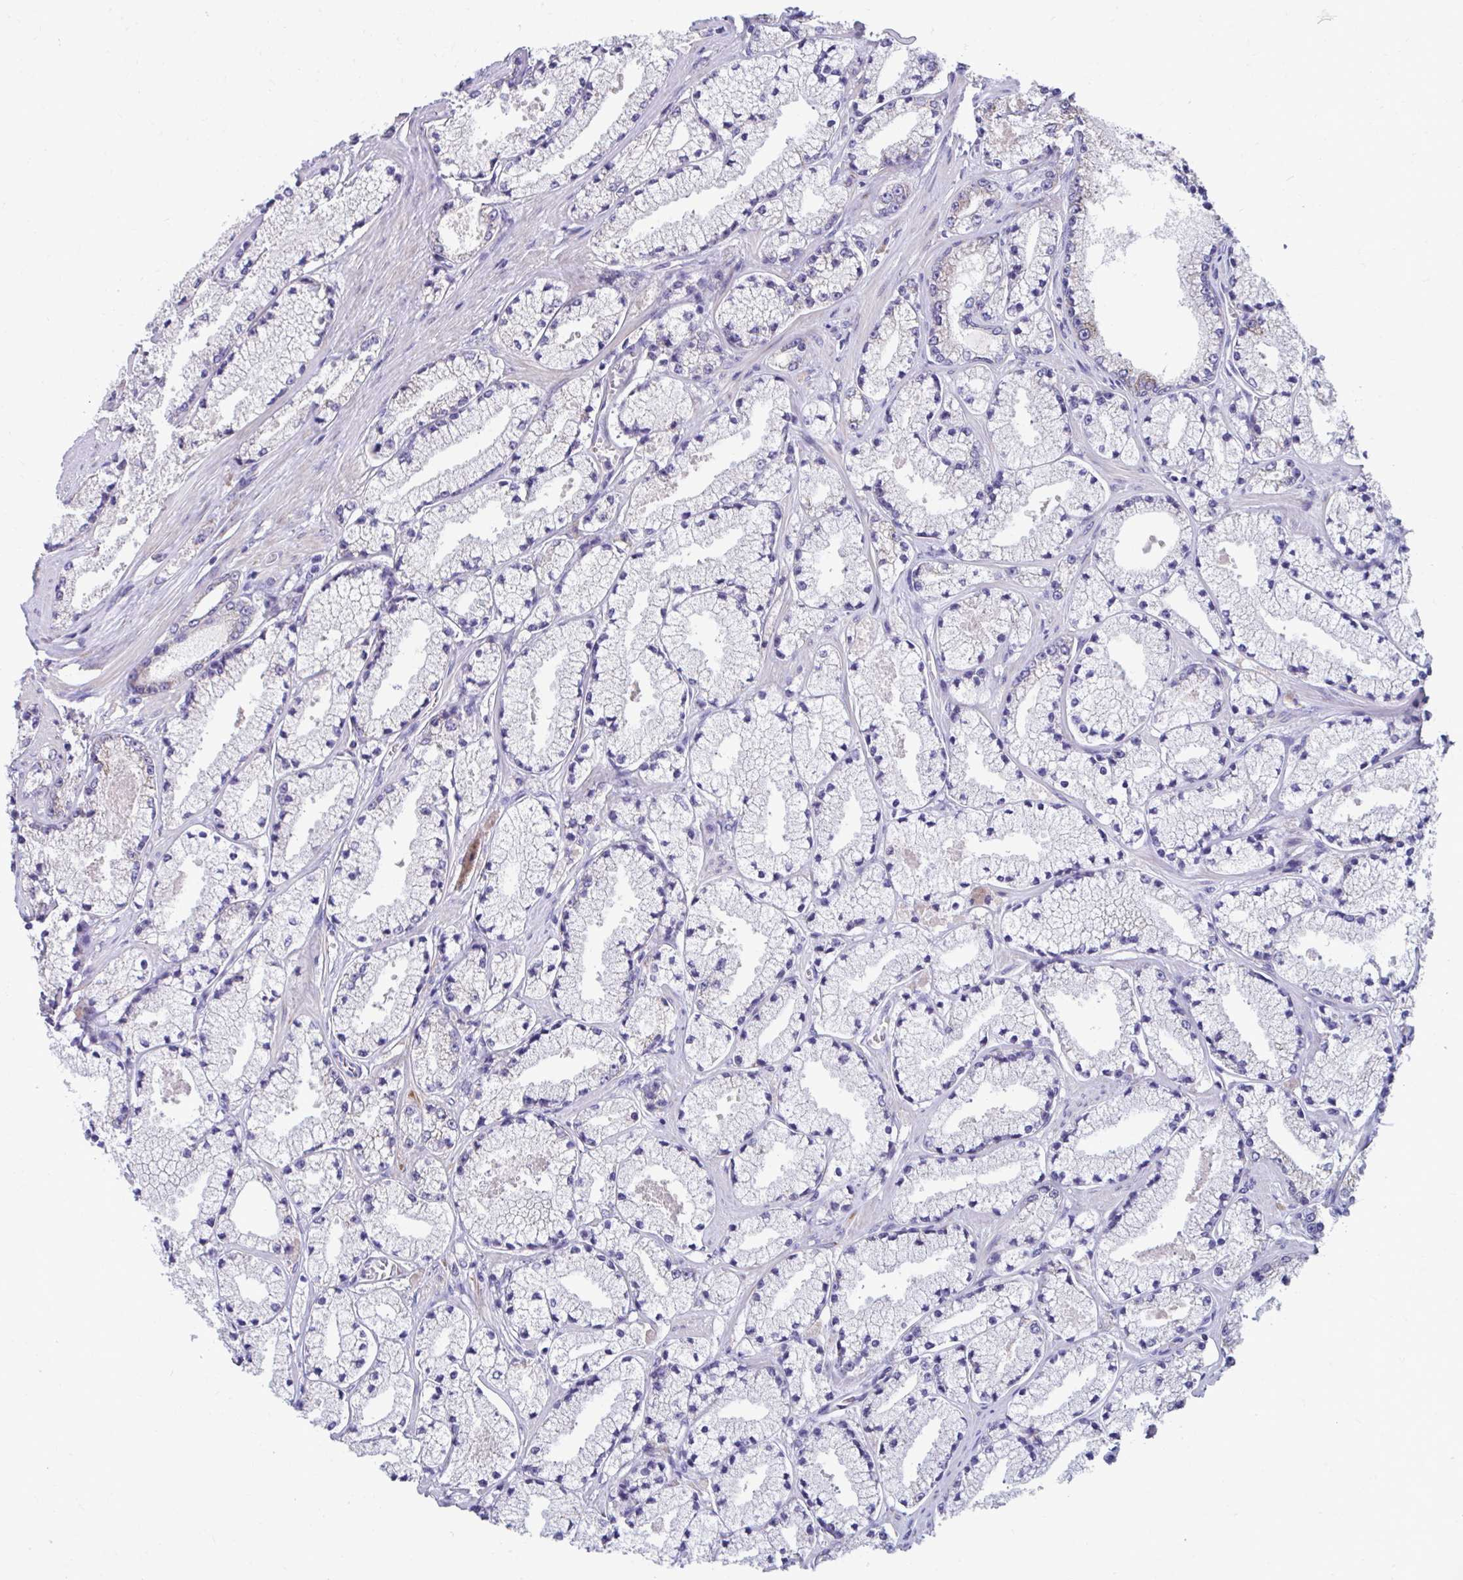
{"staining": {"intensity": "negative", "quantity": "none", "location": "none"}, "tissue": "prostate cancer", "cell_type": "Tumor cells", "image_type": "cancer", "snomed": [{"axis": "morphology", "description": "Adenocarcinoma, High grade"}, {"axis": "topography", "description": "Prostate"}], "caption": "DAB (3,3'-diaminobenzidine) immunohistochemical staining of human prostate cancer (adenocarcinoma (high-grade)) exhibits no significant staining in tumor cells.", "gene": "LINGO4", "patient": {"sex": "male", "age": 63}}